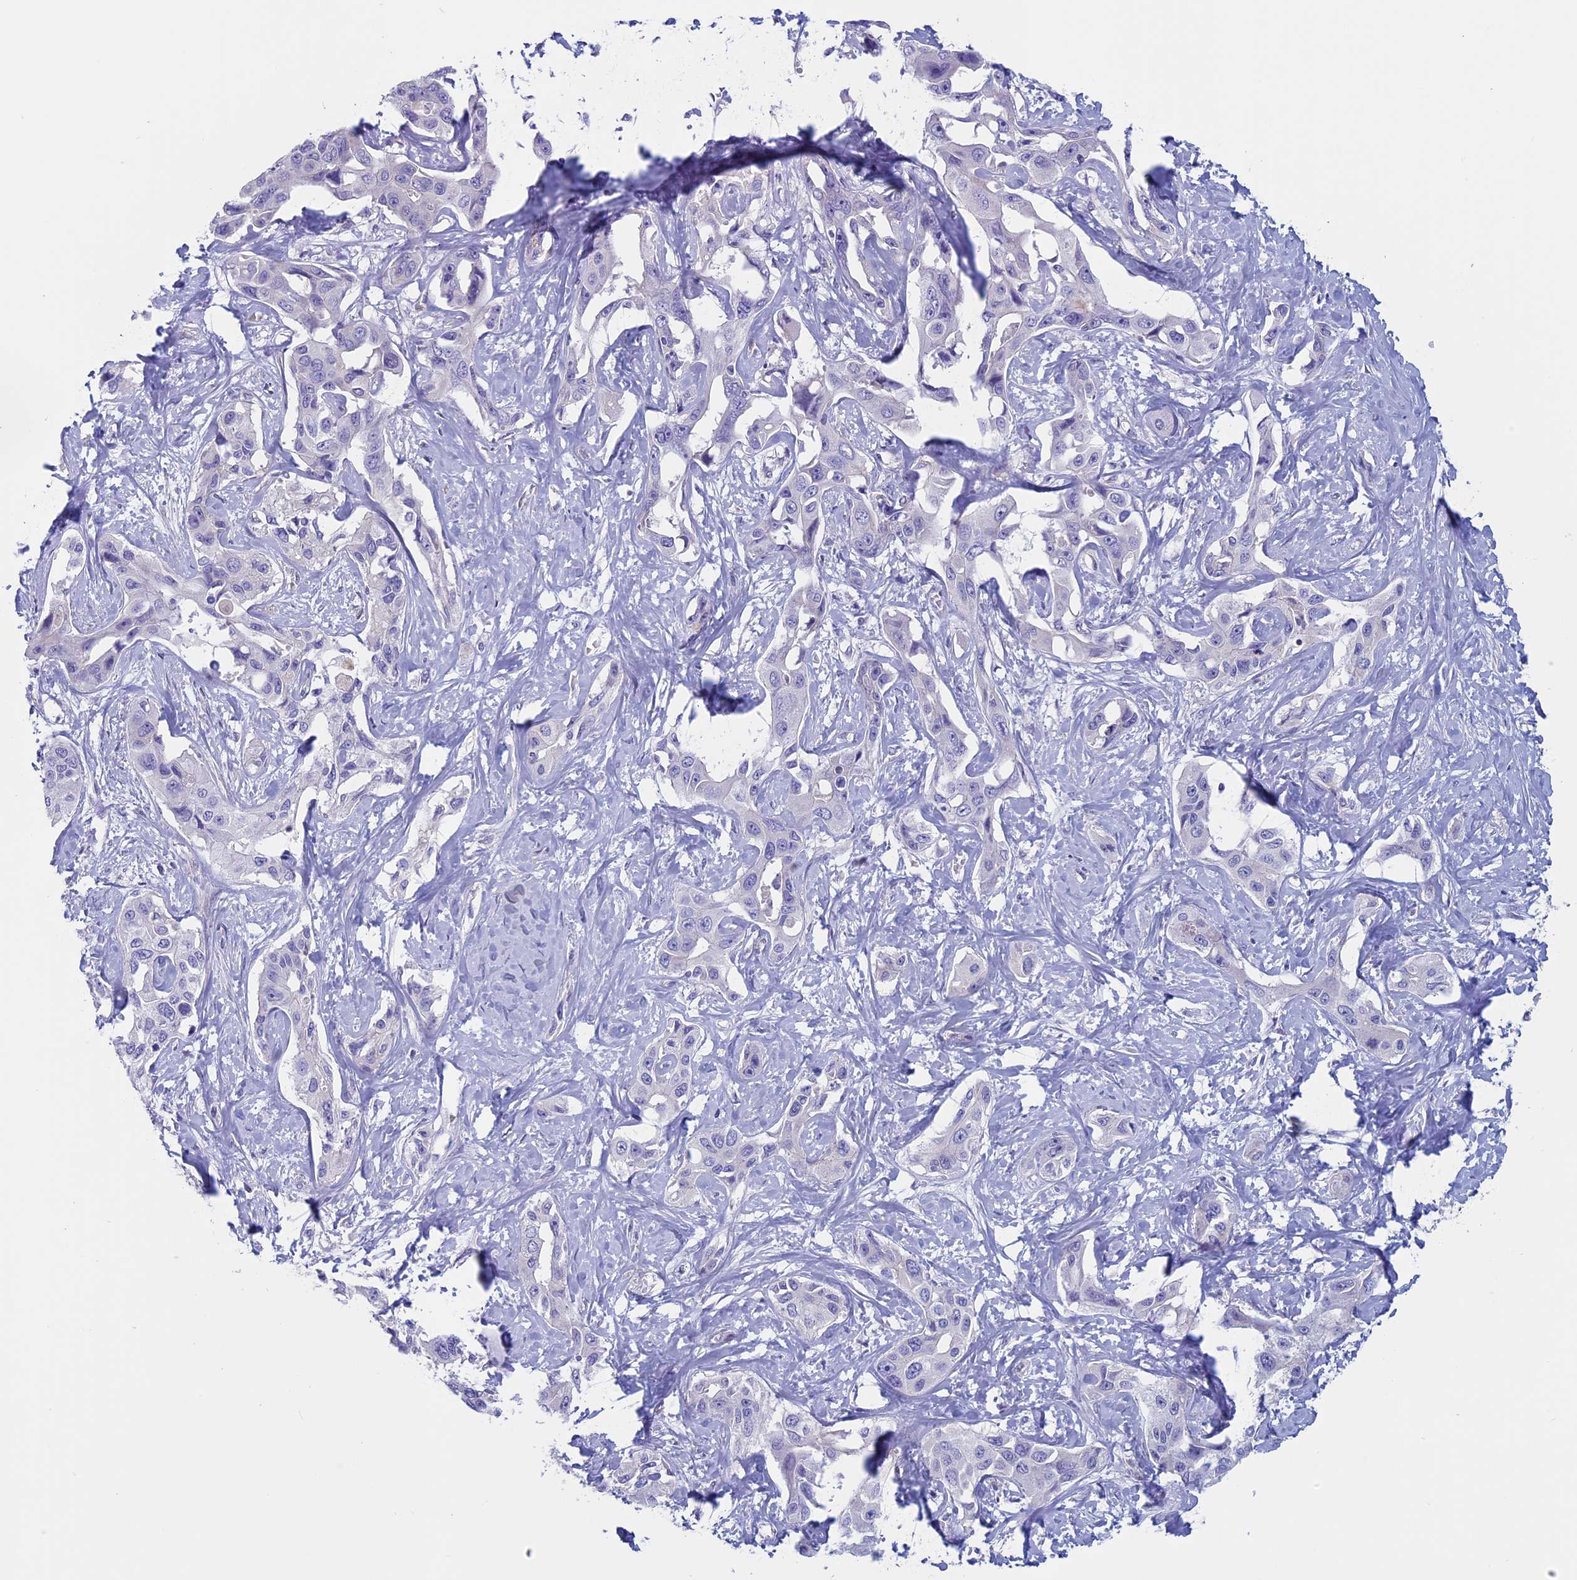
{"staining": {"intensity": "negative", "quantity": "none", "location": "none"}, "tissue": "liver cancer", "cell_type": "Tumor cells", "image_type": "cancer", "snomed": [{"axis": "morphology", "description": "Cholangiocarcinoma"}, {"axis": "topography", "description": "Liver"}], "caption": "A high-resolution image shows immunohistochemistry (IHC) staining of liver cancer (cholangiocarcinoma), which displays no significant expression in tumor cells.", "gene": "CNOT6L", "patient": {"sex": "male", "age": 59}}